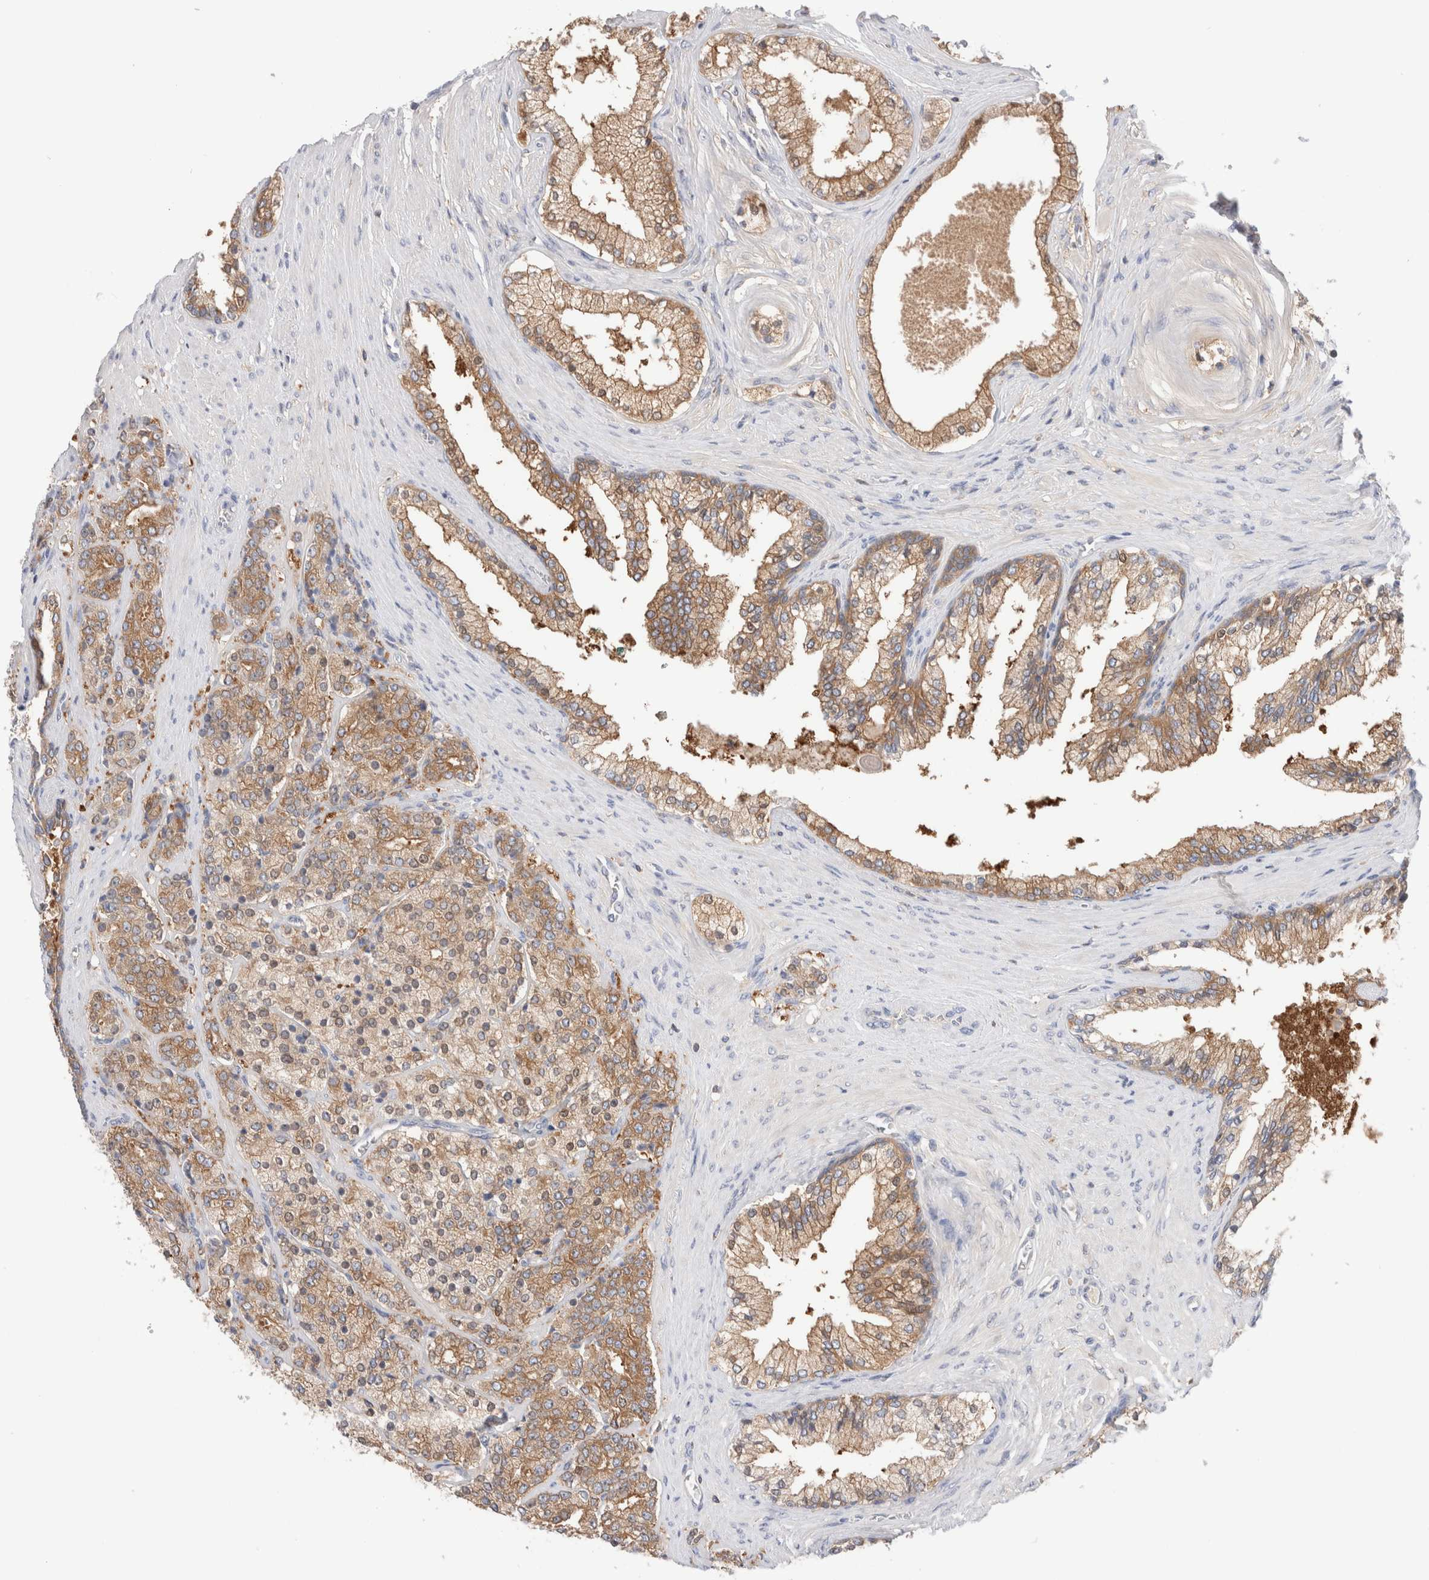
{"staining": {"intensity": "moderate", "quantity": ">75%", "location": "cytoplasmic/membranous"}, "tissue": "prostate cancer", "cell_type": "Tumor cells", "image_type": "cancer", "snomed": [{"axis": "morphology", "description": "Adenocarcinoma, High grade"}, {"axis": "topography", "description": "Prostate"}], "caption": "Prostate cancer stained with a brown dye shows moderate cytoplasmic/membranous positive expression in about >75% of tumor cells.", "gene": "KLHL14", "patient": {"sex": "male", "age": 71}}